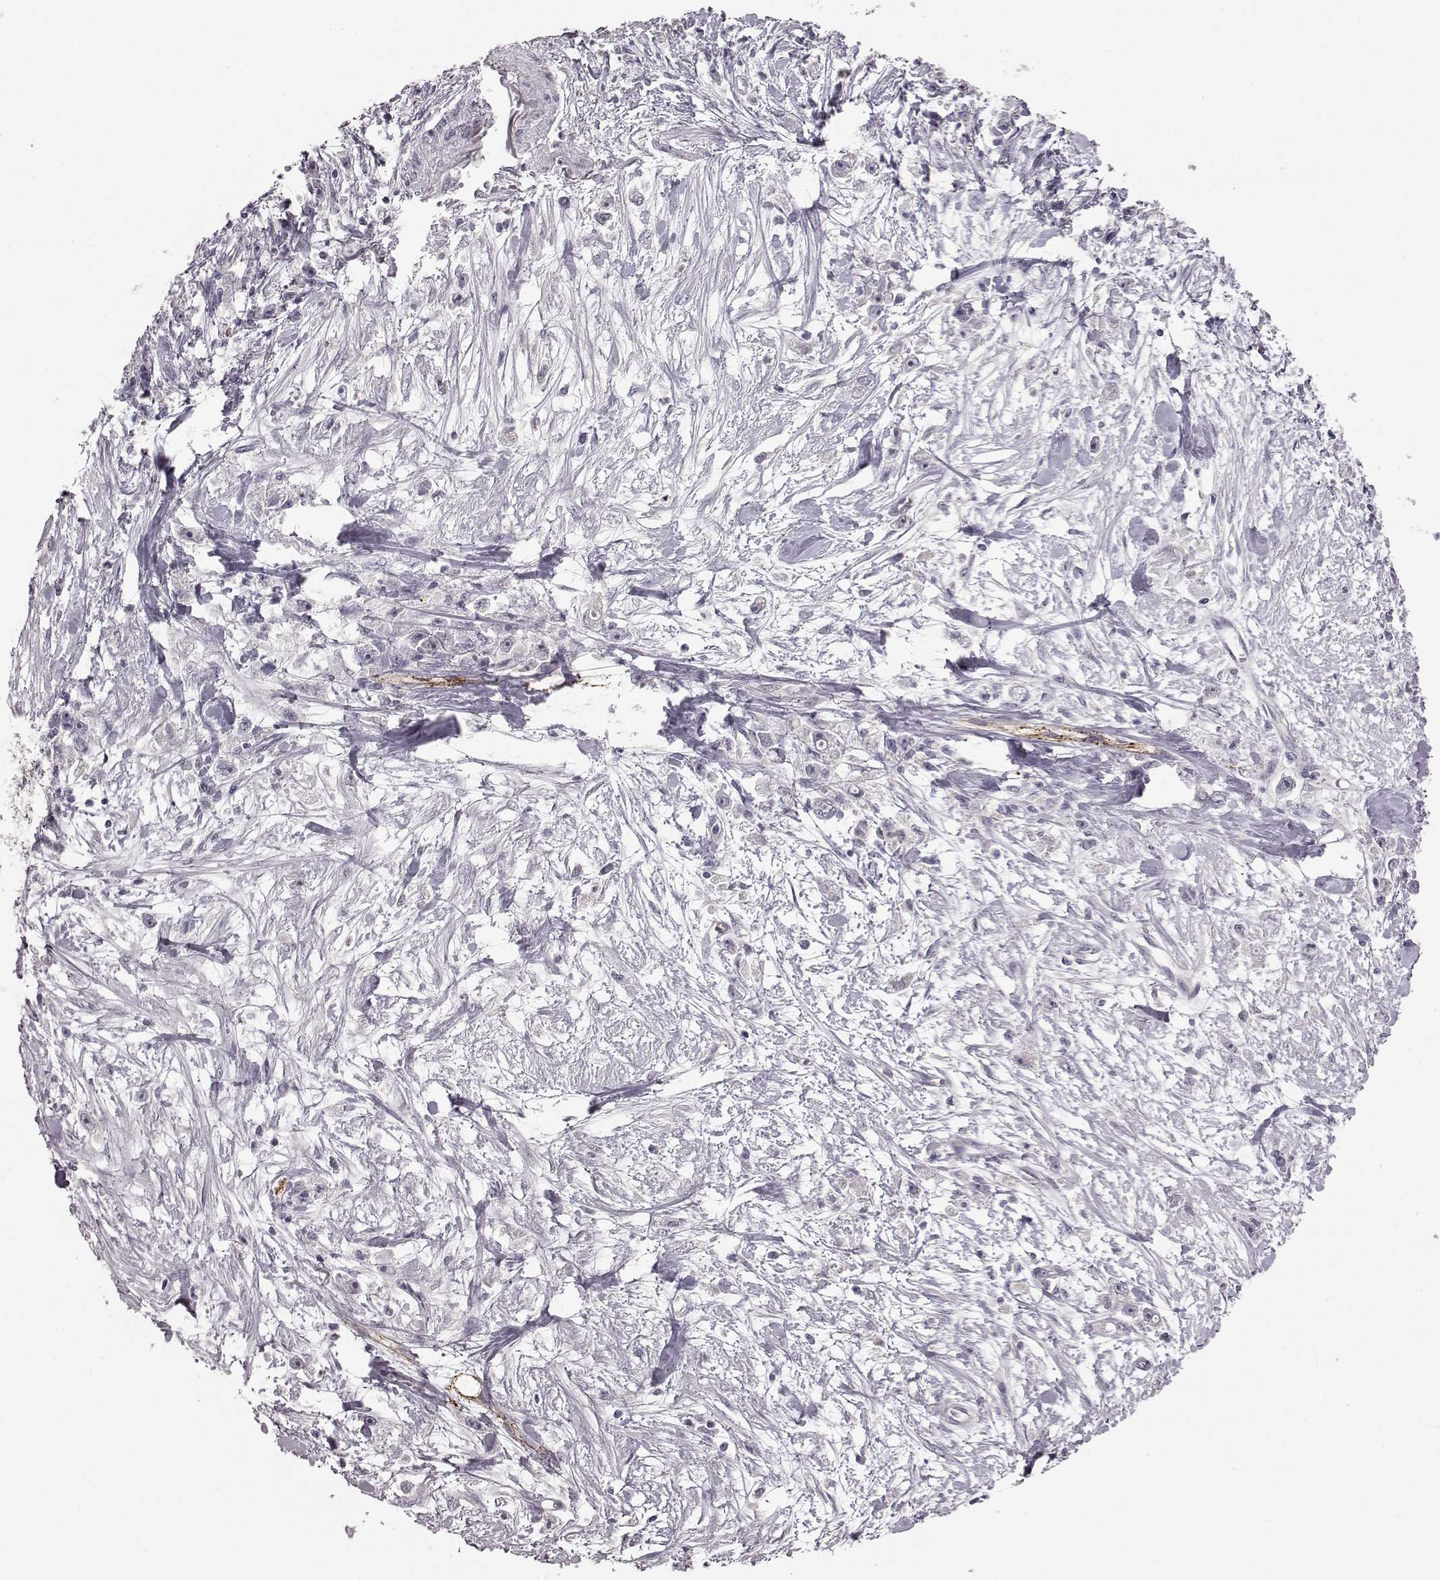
{"staining": {"intensity": "negative", "quantity": "none", "location": "none"}, "tissue": "stomach cancer", "cell_type": "Tumor cells", "image_type": "cancer", "snomed": [{"axis": "morphology", "description": "Adenocarcinoma, NOS"}, {"axis": "topography", "description": "Stomach"}], "caption": "Tumor cells are negative for protein expression in human stomach adenocarcinoma. The staining is performed using DAB brown chromogen with nuclei counter-stained in using hematoxylin.", "gene": "GAL", "patient": {"sex": "female", "age": 59}}